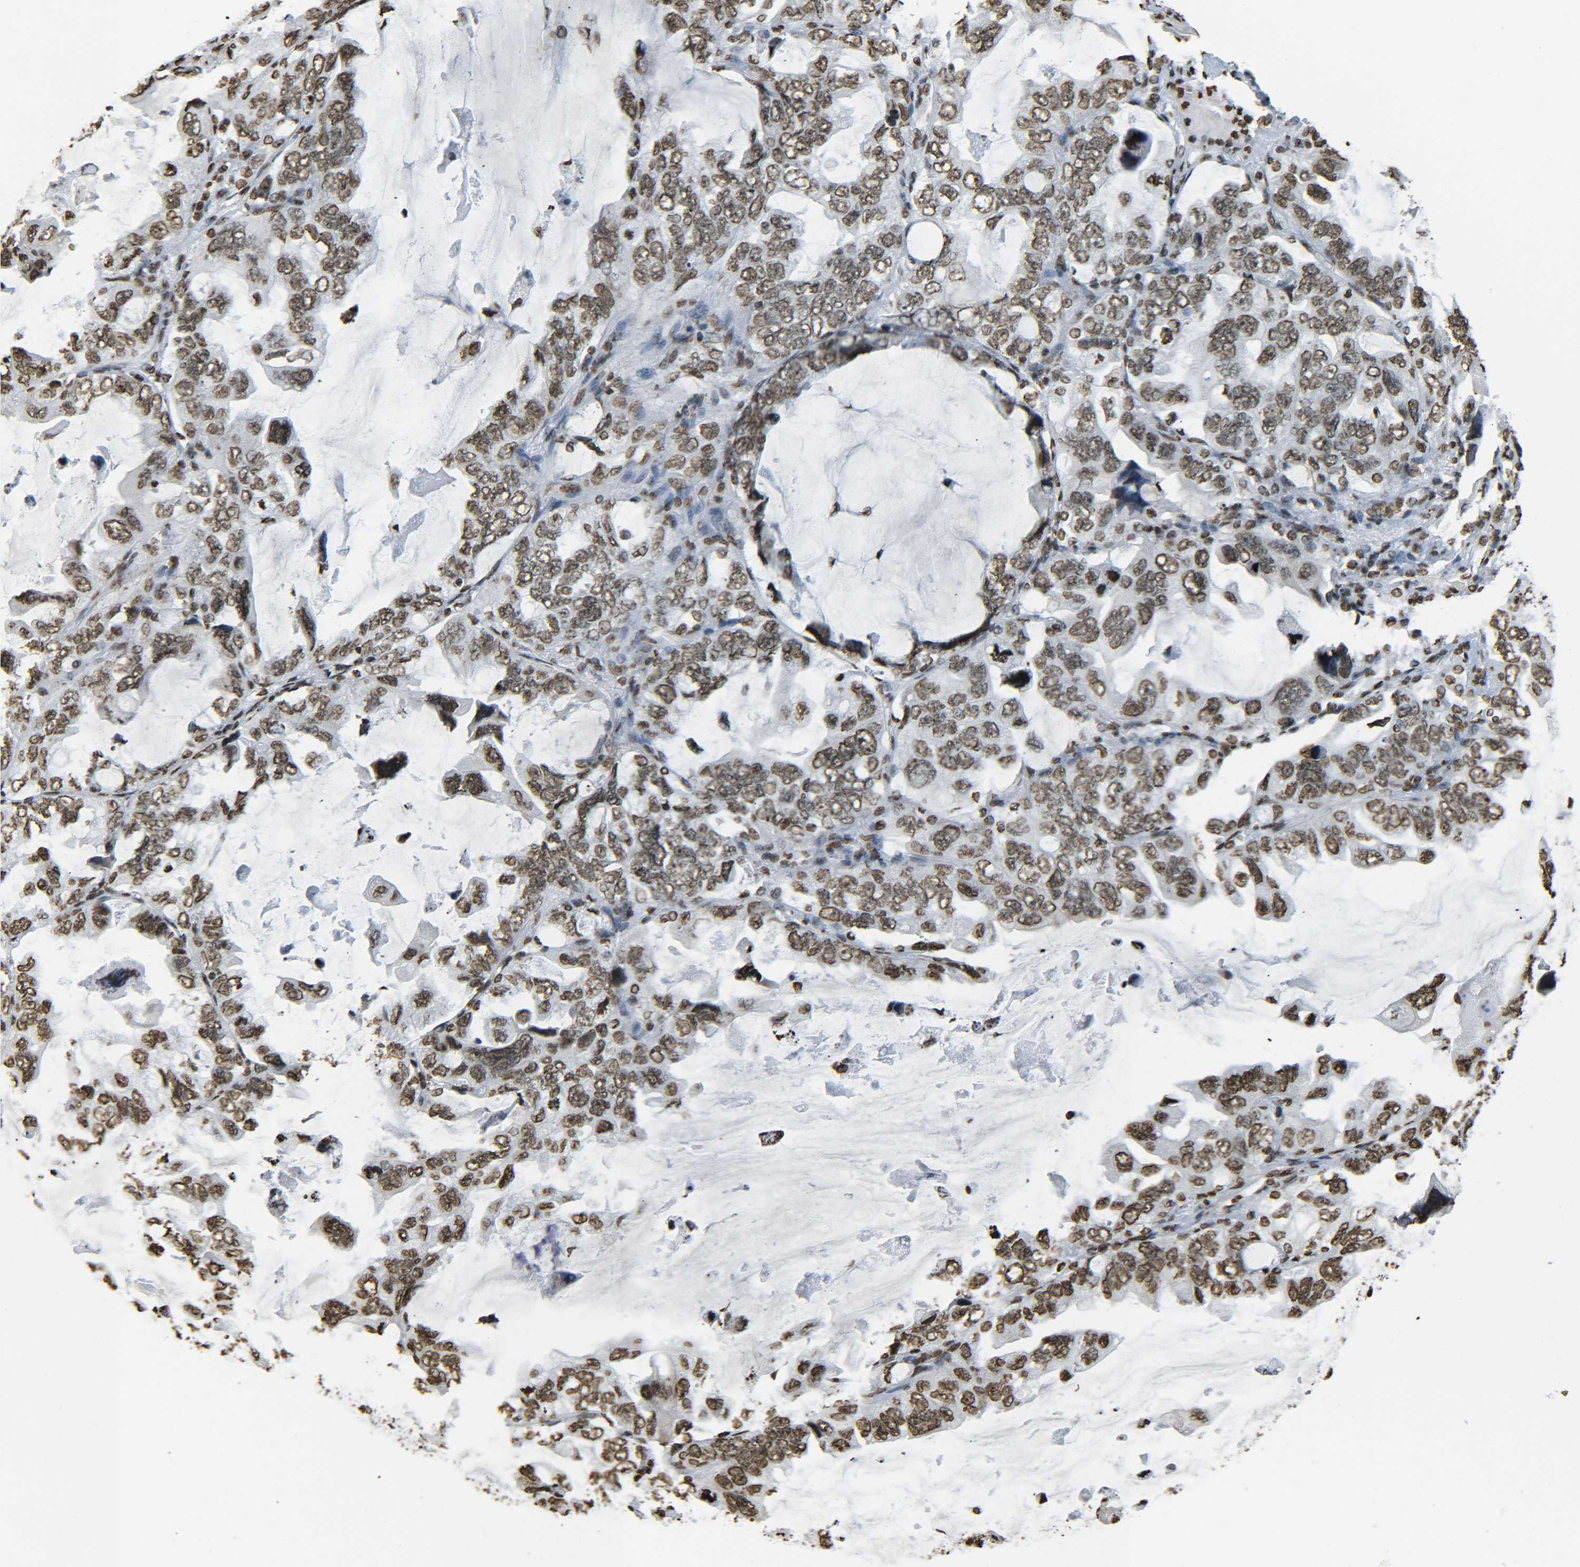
{"staining": {"intensity": "moderate", "quantity": ">75%", "location": "nuclear"}, "tissue": "lung cancer", "cell_type": "Tumor cells", "image_type": "cancer", "snomed": [{"axis": "morphology", "description": "Squamous cell carcinoma, NOS"}, {"axis": "topography", "description": "Lung"}], "caption": "Brown immunohistochemical staining in human lung cancer (squamous cell carcinoma) exhibits moderate nuclear expression in about >75% of tumor cells. (Stains: DAB (3,3'-diaminobenzidine) in brown, nuclei in blue, Microscopy: brightfield microscopy at high magnification).", "gene": "H4C16", "patient": {"sex": "female", "age": 73}}